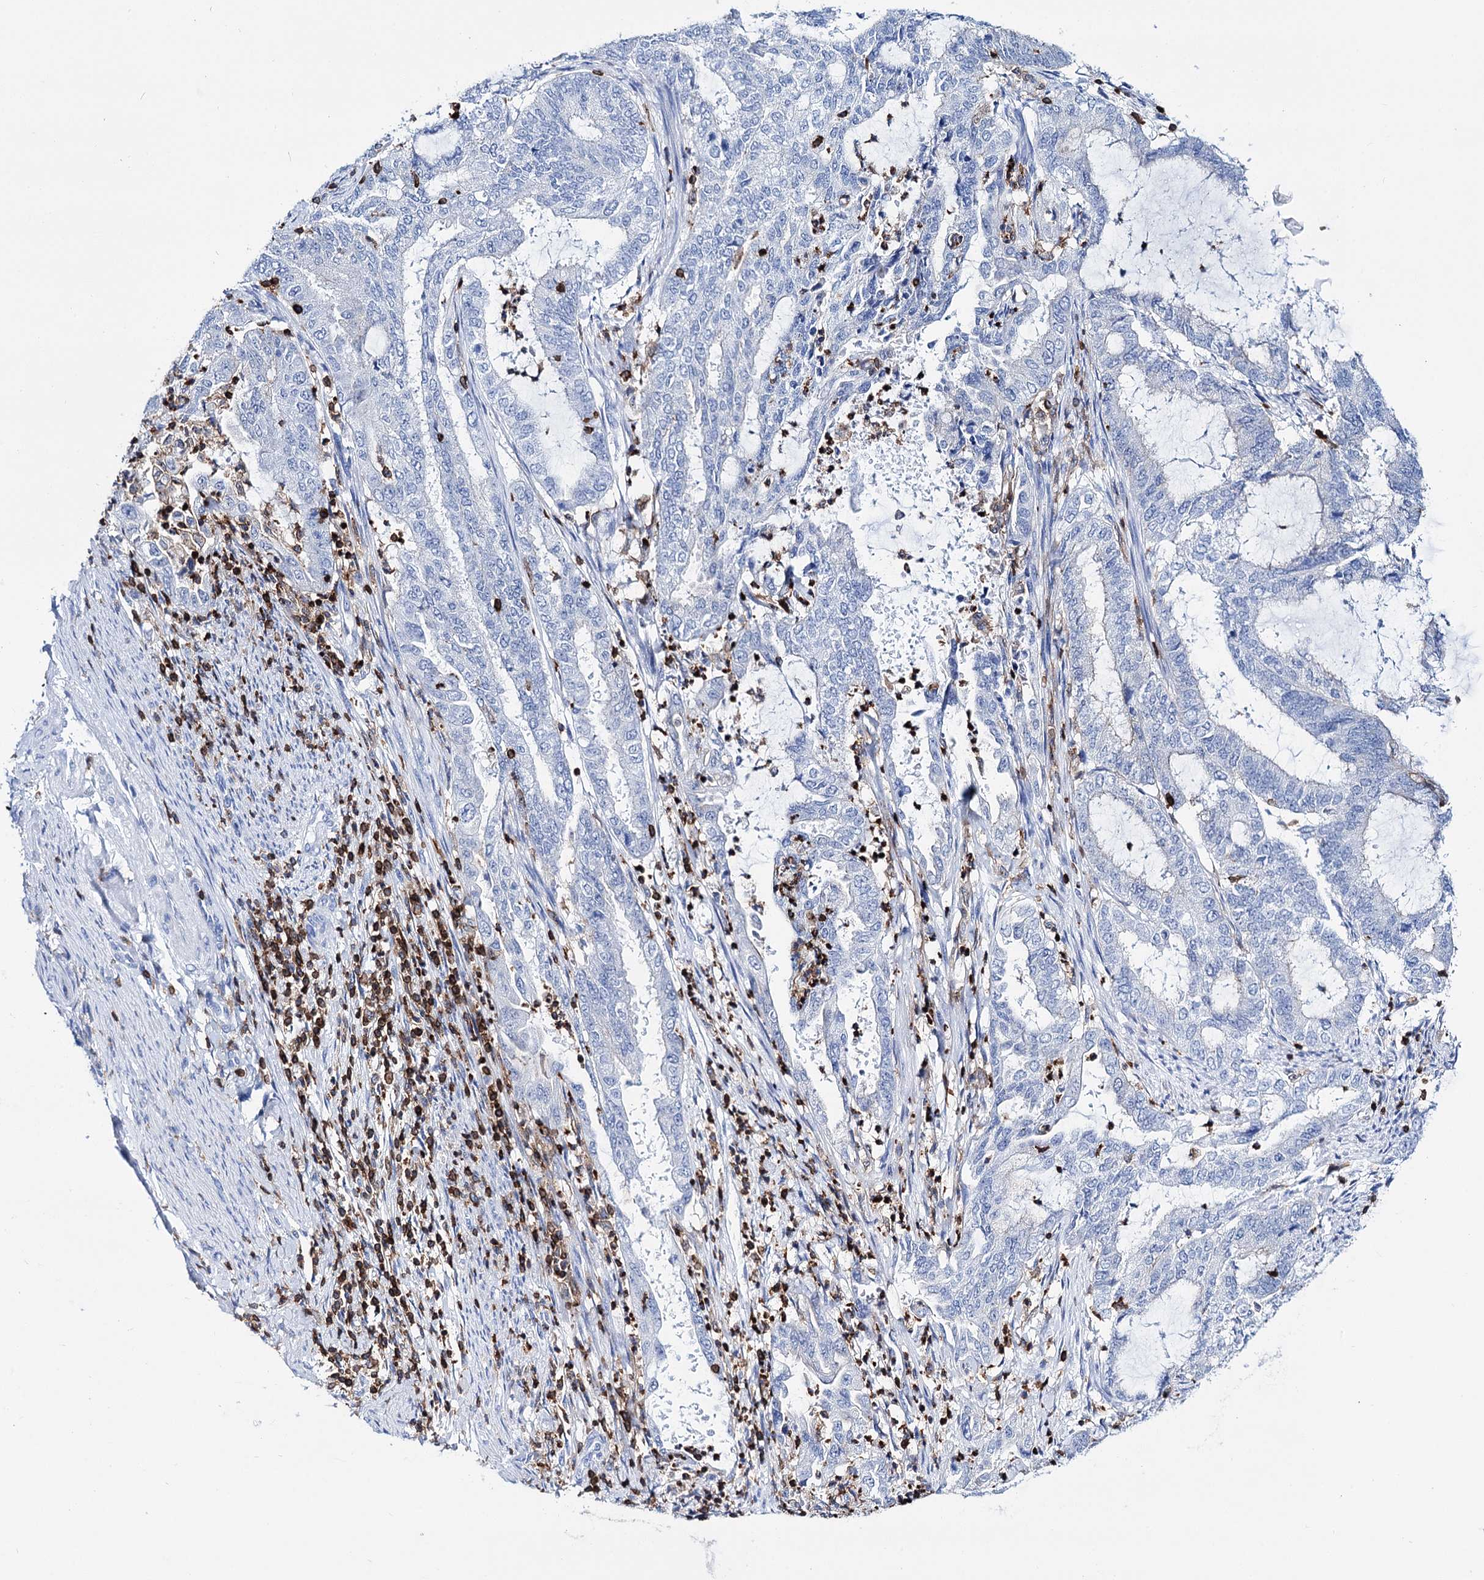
{"staining": {"intensity": "negative", "quantity": "none", "location": "none"}, "tissue": "endometrial cancer", "cell_type": "Tumor cells", "image_type": "cancer", "snomed": [{"axis": "morphology", "description": "Adenocarcinoma, NOS"}, {"axis": "topography", "description": "Endometrium"}], "caption": "This micrograph is of endometrial cancer stained with immunohistochemistry (IHC) to label a protein in brown with the nuclei are counter-stained blue. There is no positivity in tumor cells.", "gene": "DEF6", "patient": {"sex": "female", "age": 51}}